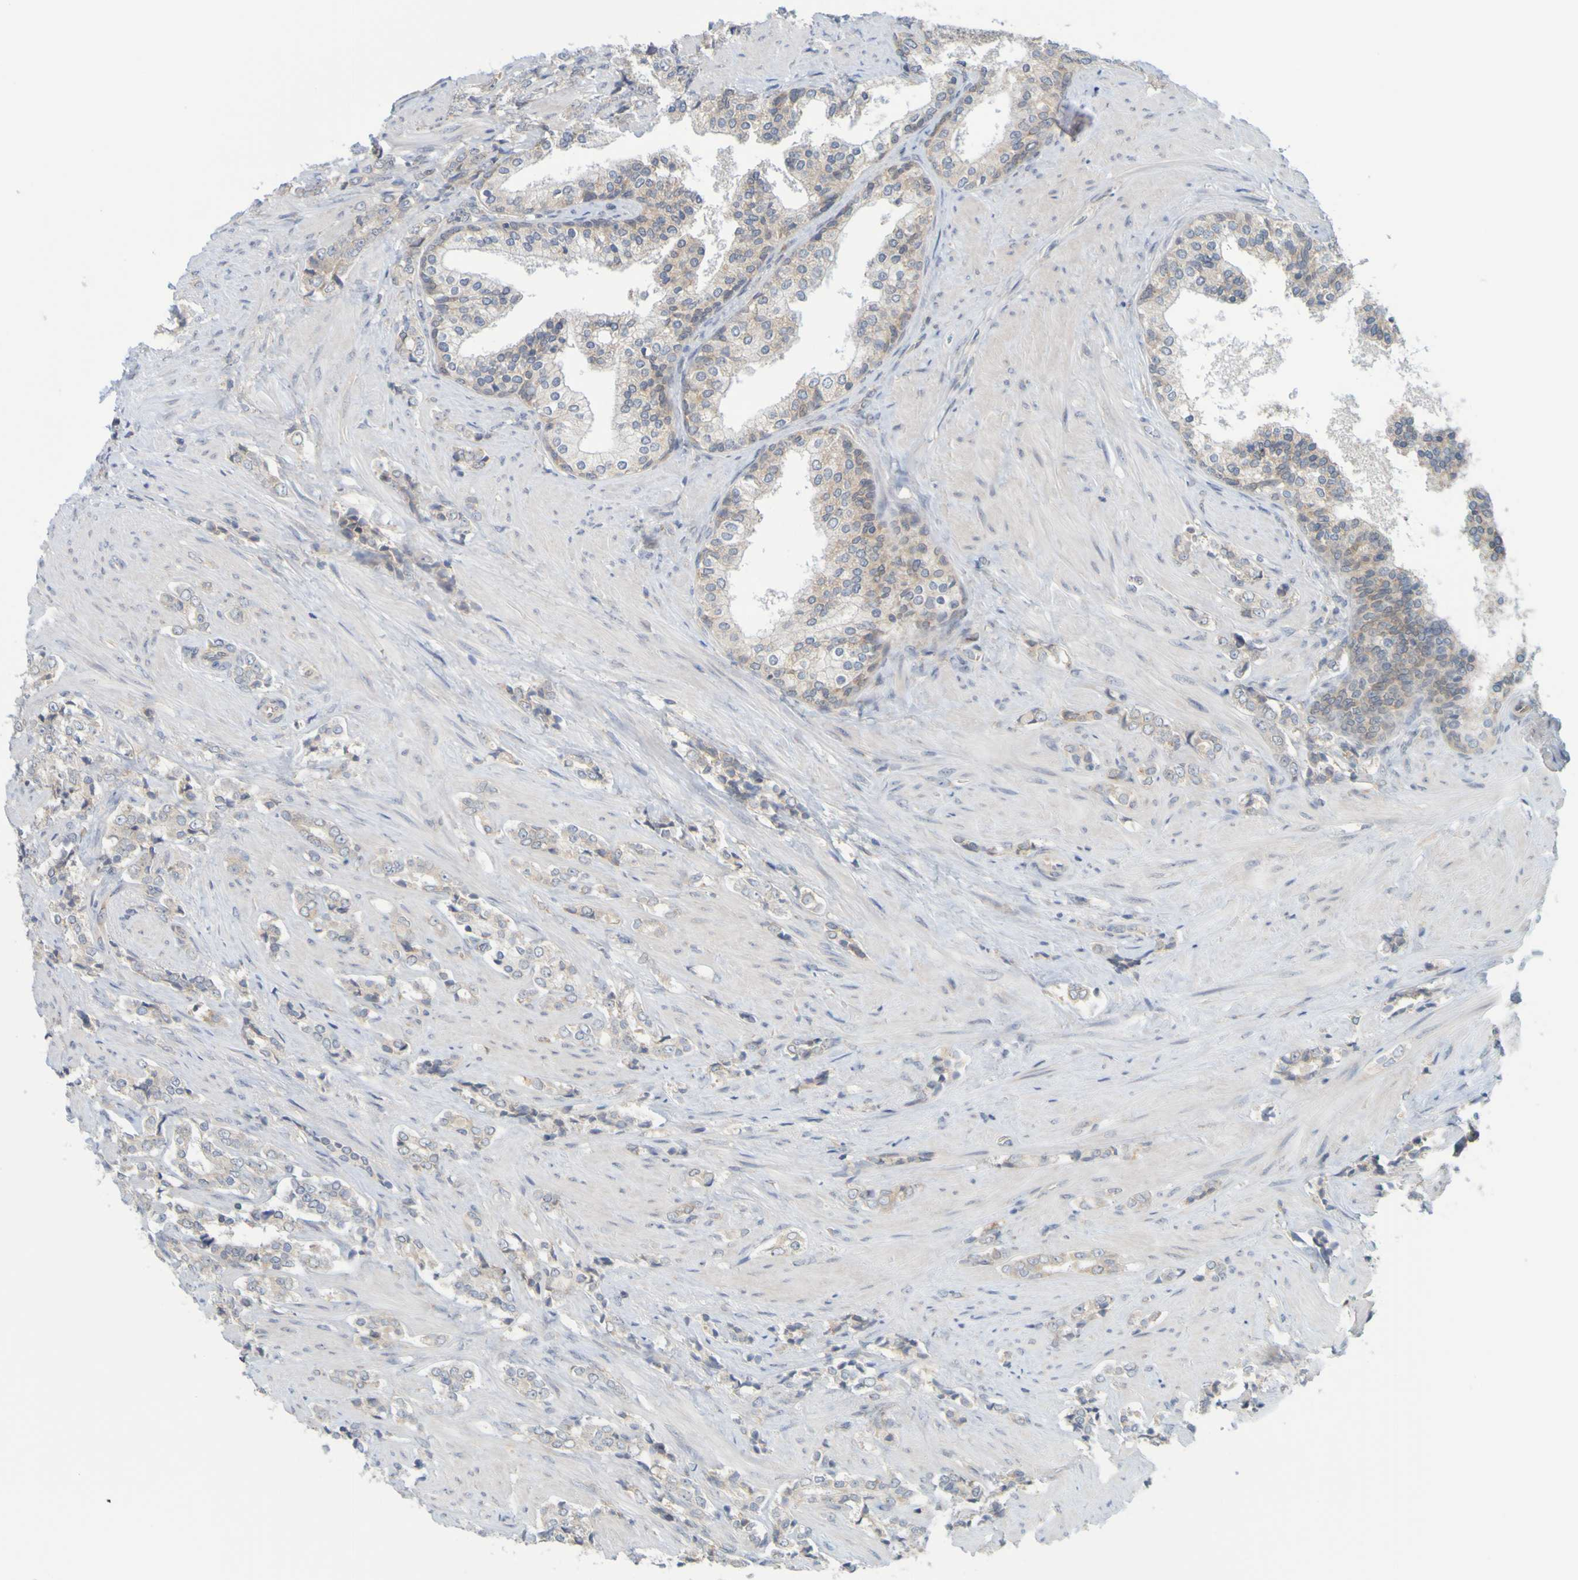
{"staining": {"intensity": "weak", "quantity": ">75%", "location": "cytoplasmic/membranous"}, "tissue": "prostate cancer", "cell_type": "Tumor cells", "image_type": "cancer", "snomed": [{"axis": "morphology", "description": "Adenocarcinoma, Low grade"}, {"axis": "topography", "description": "Prostate"}], "caption": "Immunohistochemical staining of human adenocarcinoma (low-grade) (prostate) displays low levels of weak cytoplasmic/membranous staining in about >75% of tumor cells.", "gene": "MOGS", "patient": {"sex": "male", "age": 60}}